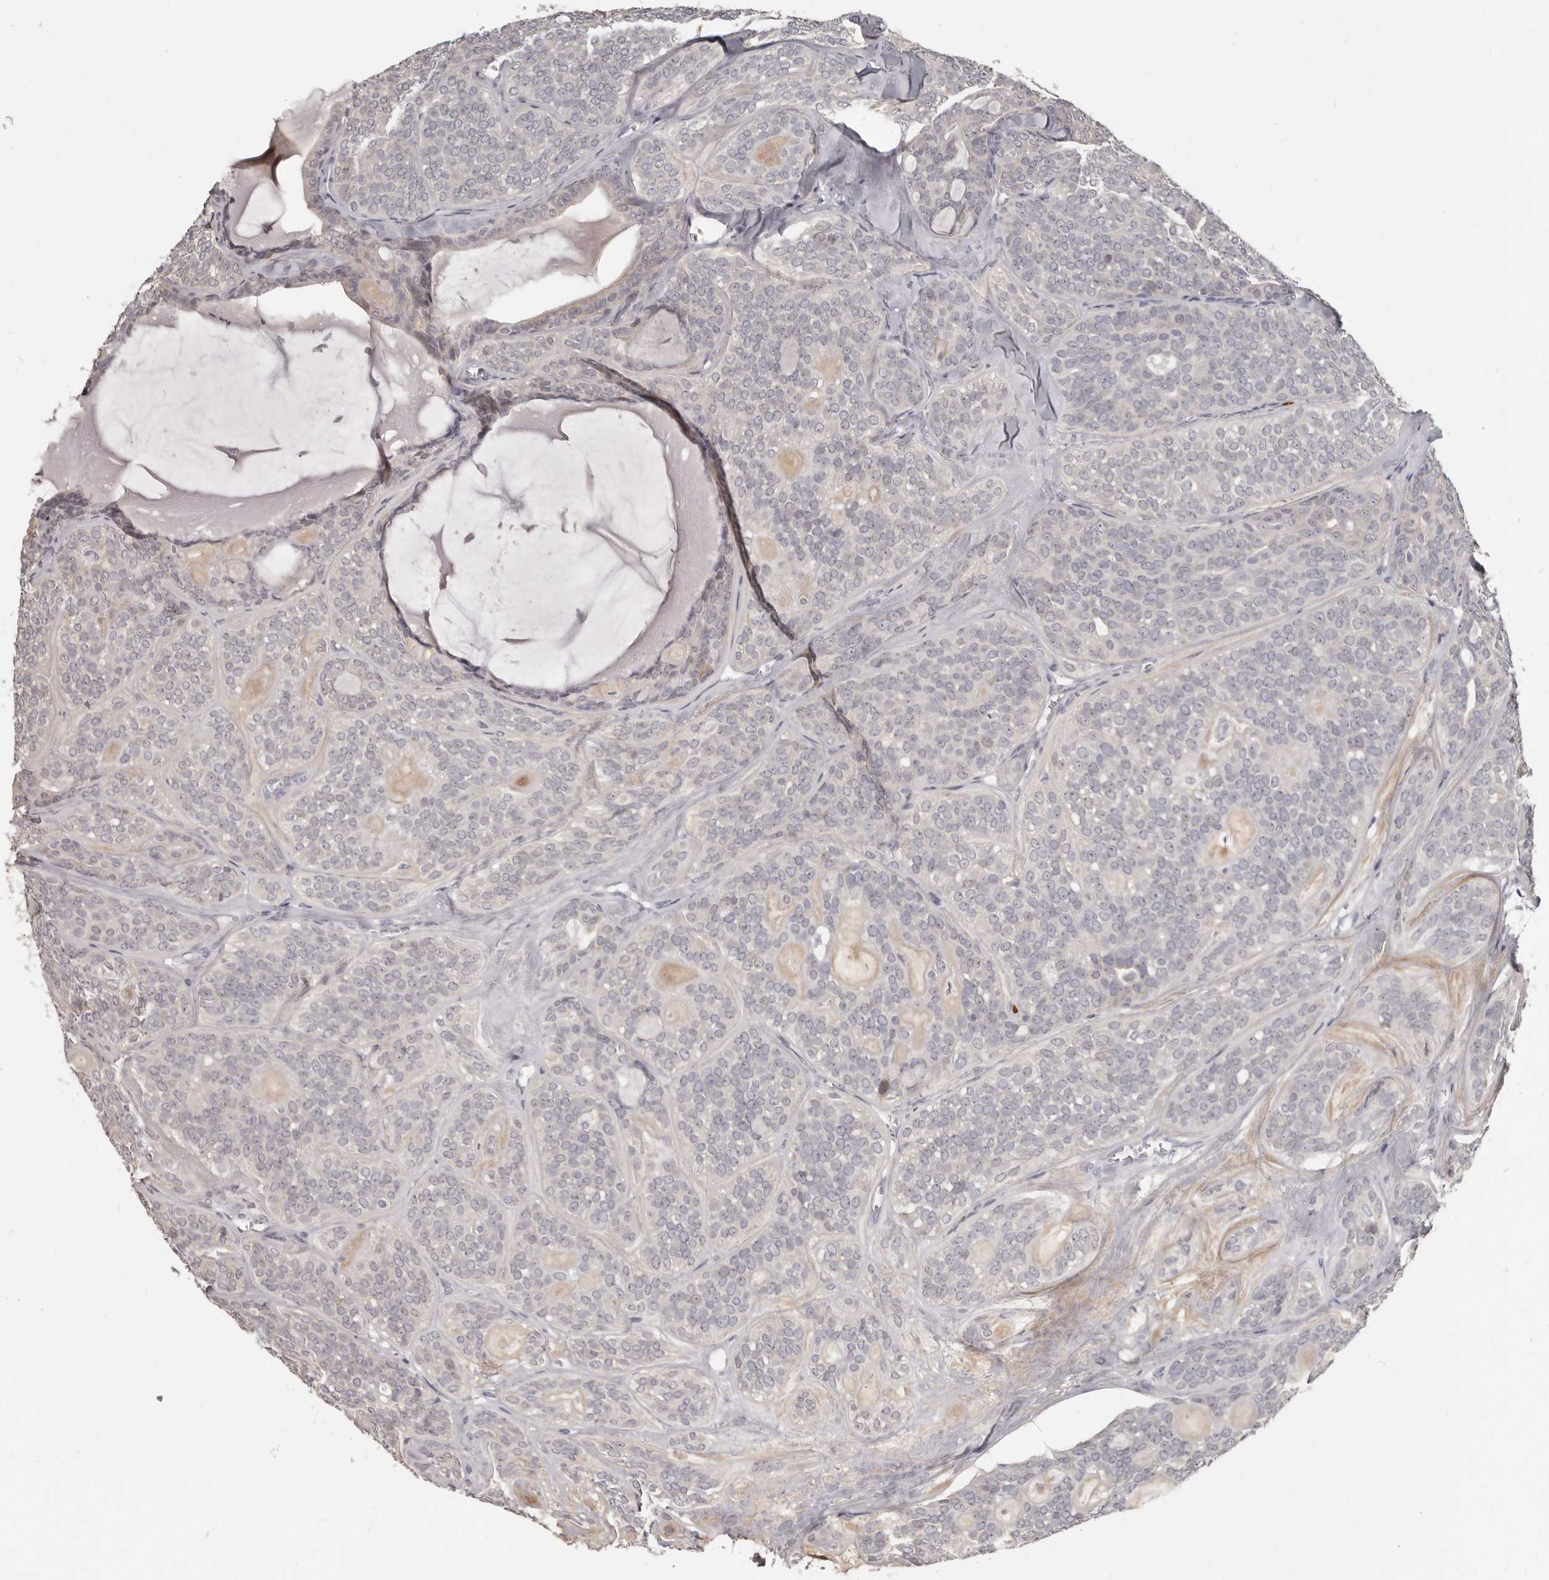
{"staining": {"intensity": "negative", "quantity": "none", "location": "none"}, "tissue": "head and neck cancer", "cell_type": "Tumor cells", "image_type": "cancer", "snomed": [{"axis": "morphology", "description": "Adenocarcinoma, NOS"}, {"axis": "topography", "description": "Head-Neck"}], "caption": "The photomicrograph exhibits no staining of tumor cells in head and neck cancer (adenocarcinoma). The staining was performed using DAB to visualize the protein expression in brown, while the nuclei were stained in blue with hematoxylin (Magnification: 20x).", "gene": "GPR157", "patient": {"sex": "male", "age": 66}}